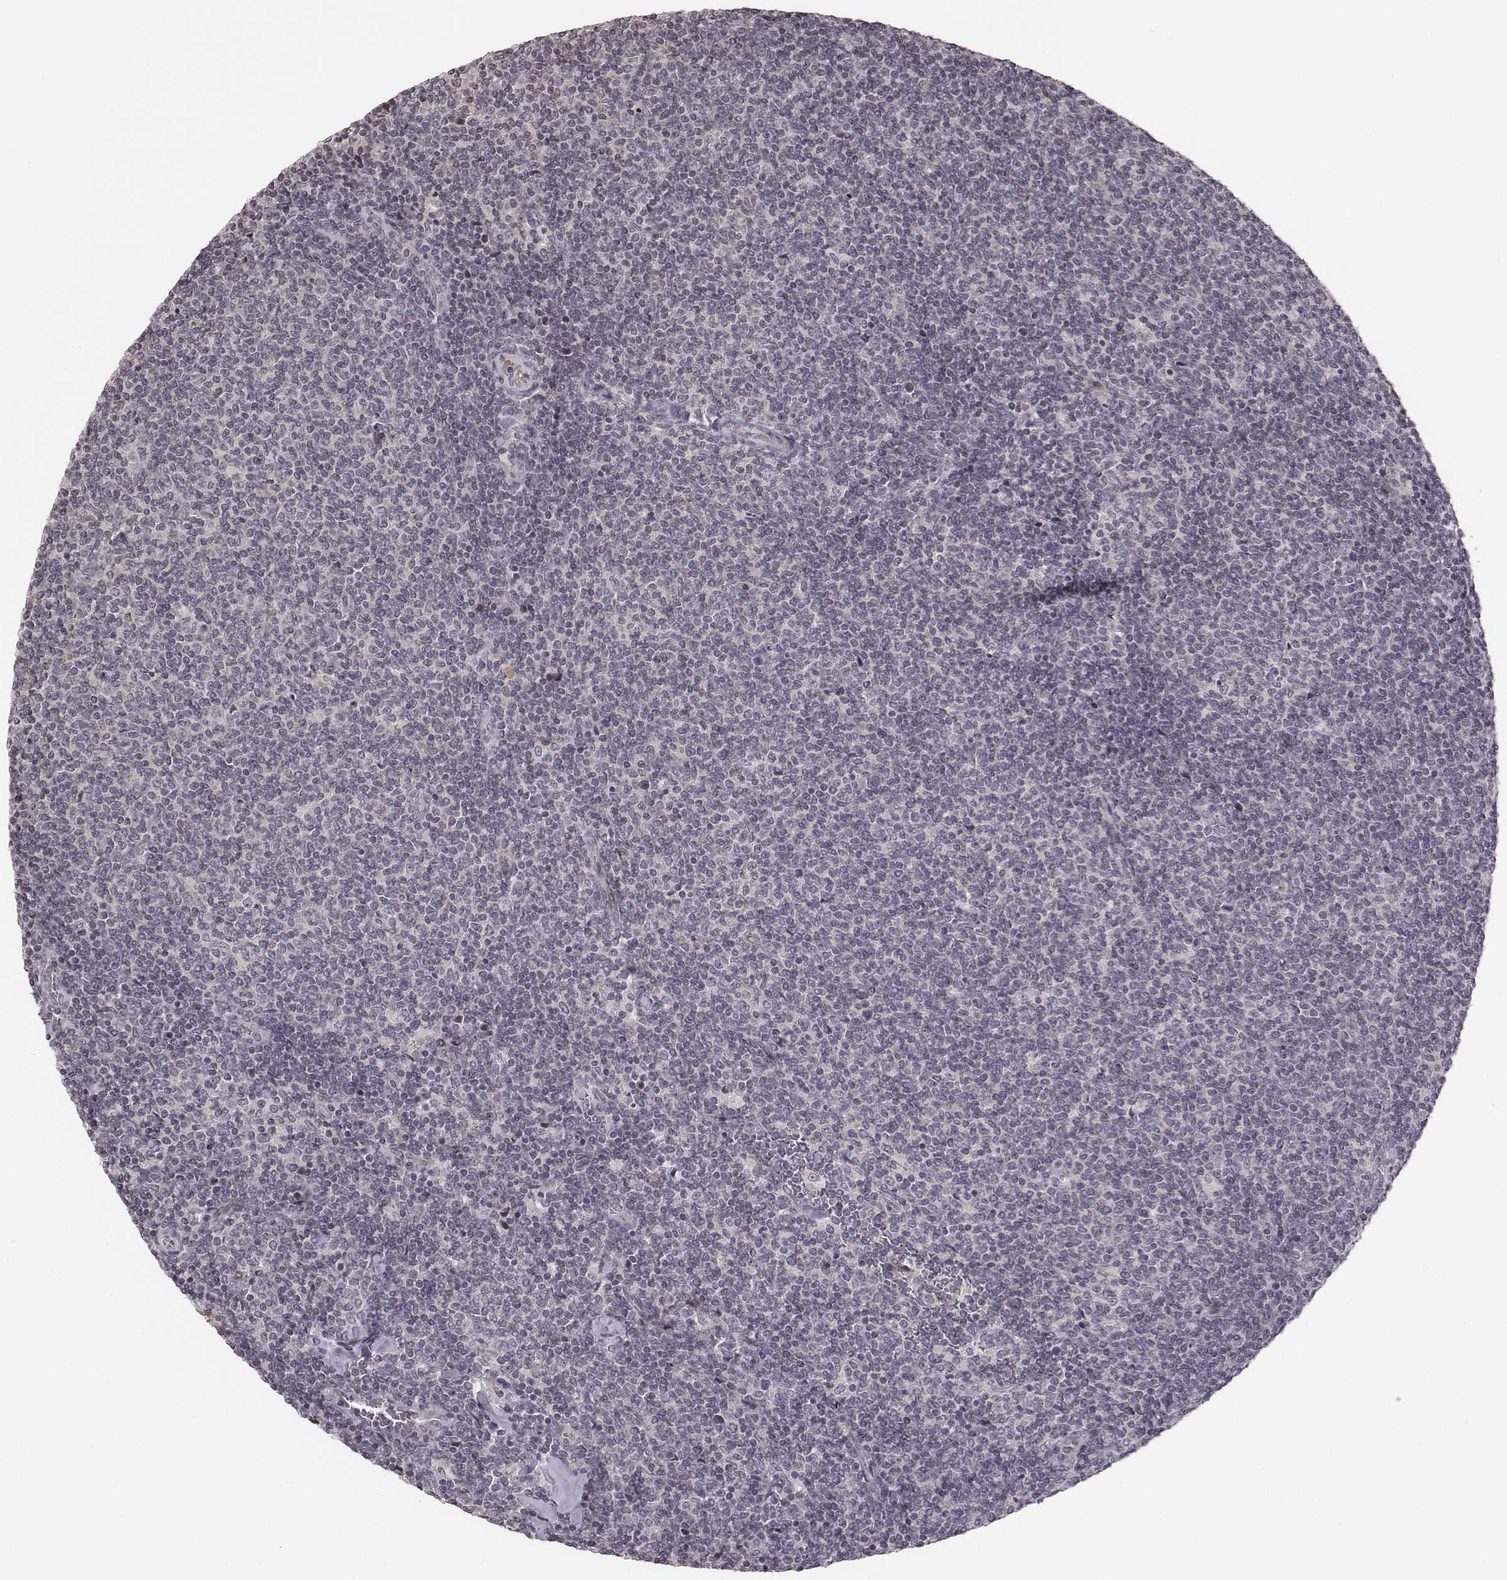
{"staining": {"intensity": "negative", "quantity": "none", "location": "none"}, "tissue": "lymphoma", "cell_type": "Tumor cells", "image_type": "cancer", "snomed": [{"axis": "morphology", "description": "Malignant lymphoma, non-Hodgkin's type, Low grade"}, {"axis": "topography", "description": "Lymph node"}], "caption": "An immunohistochemistry photomicrograph of low-grade malignant lymphoma, non-Hodgkin's type is shown. There is no staining in tumor cells of low-grade malignant lymphoma, non-Hodgkin's type. (Immunohistochemistry, brightfield microscopy, high magnification).", "gene": "GRM4", "patient": {"sex": "male", "age": 52}}